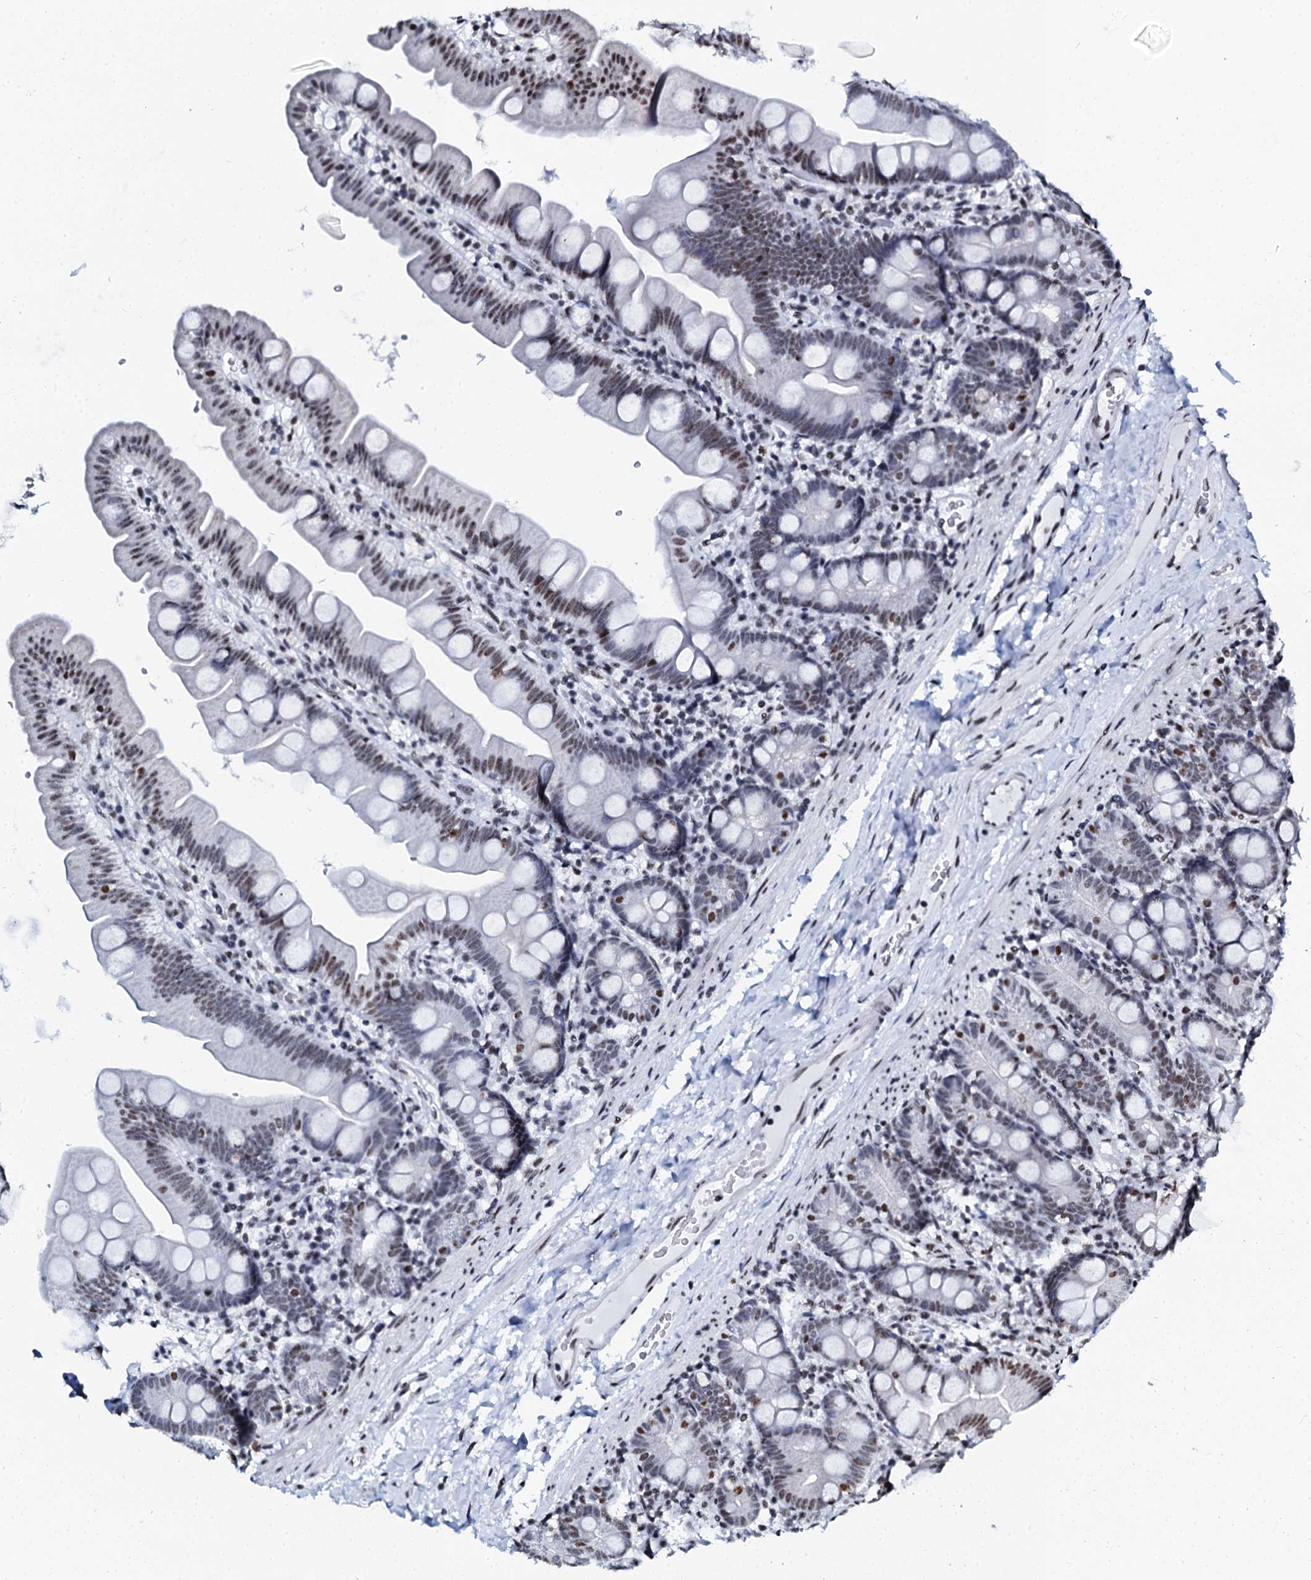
{"staining": {"intensity": "moderate", "quantity": "<25%", "location": "nuclear"}, "tissue": "small intestine", "cell_type": "Glandular cells", "image_type": "normal", "snomed": [{"axis": "morphology", "description": "Normal tissue, NOS"}, {"axis": "topography", "description": "Small intestine"}], "caption": "A high-resolution image shows immunohistochemistry staining of normal small intestine, which reveals moderate nuclear positivity in approximately <25% of glandular cells. Nuclei are stained in blue.", "gene": "SLTM", "patient": {"sex": "female", "age": 68}}